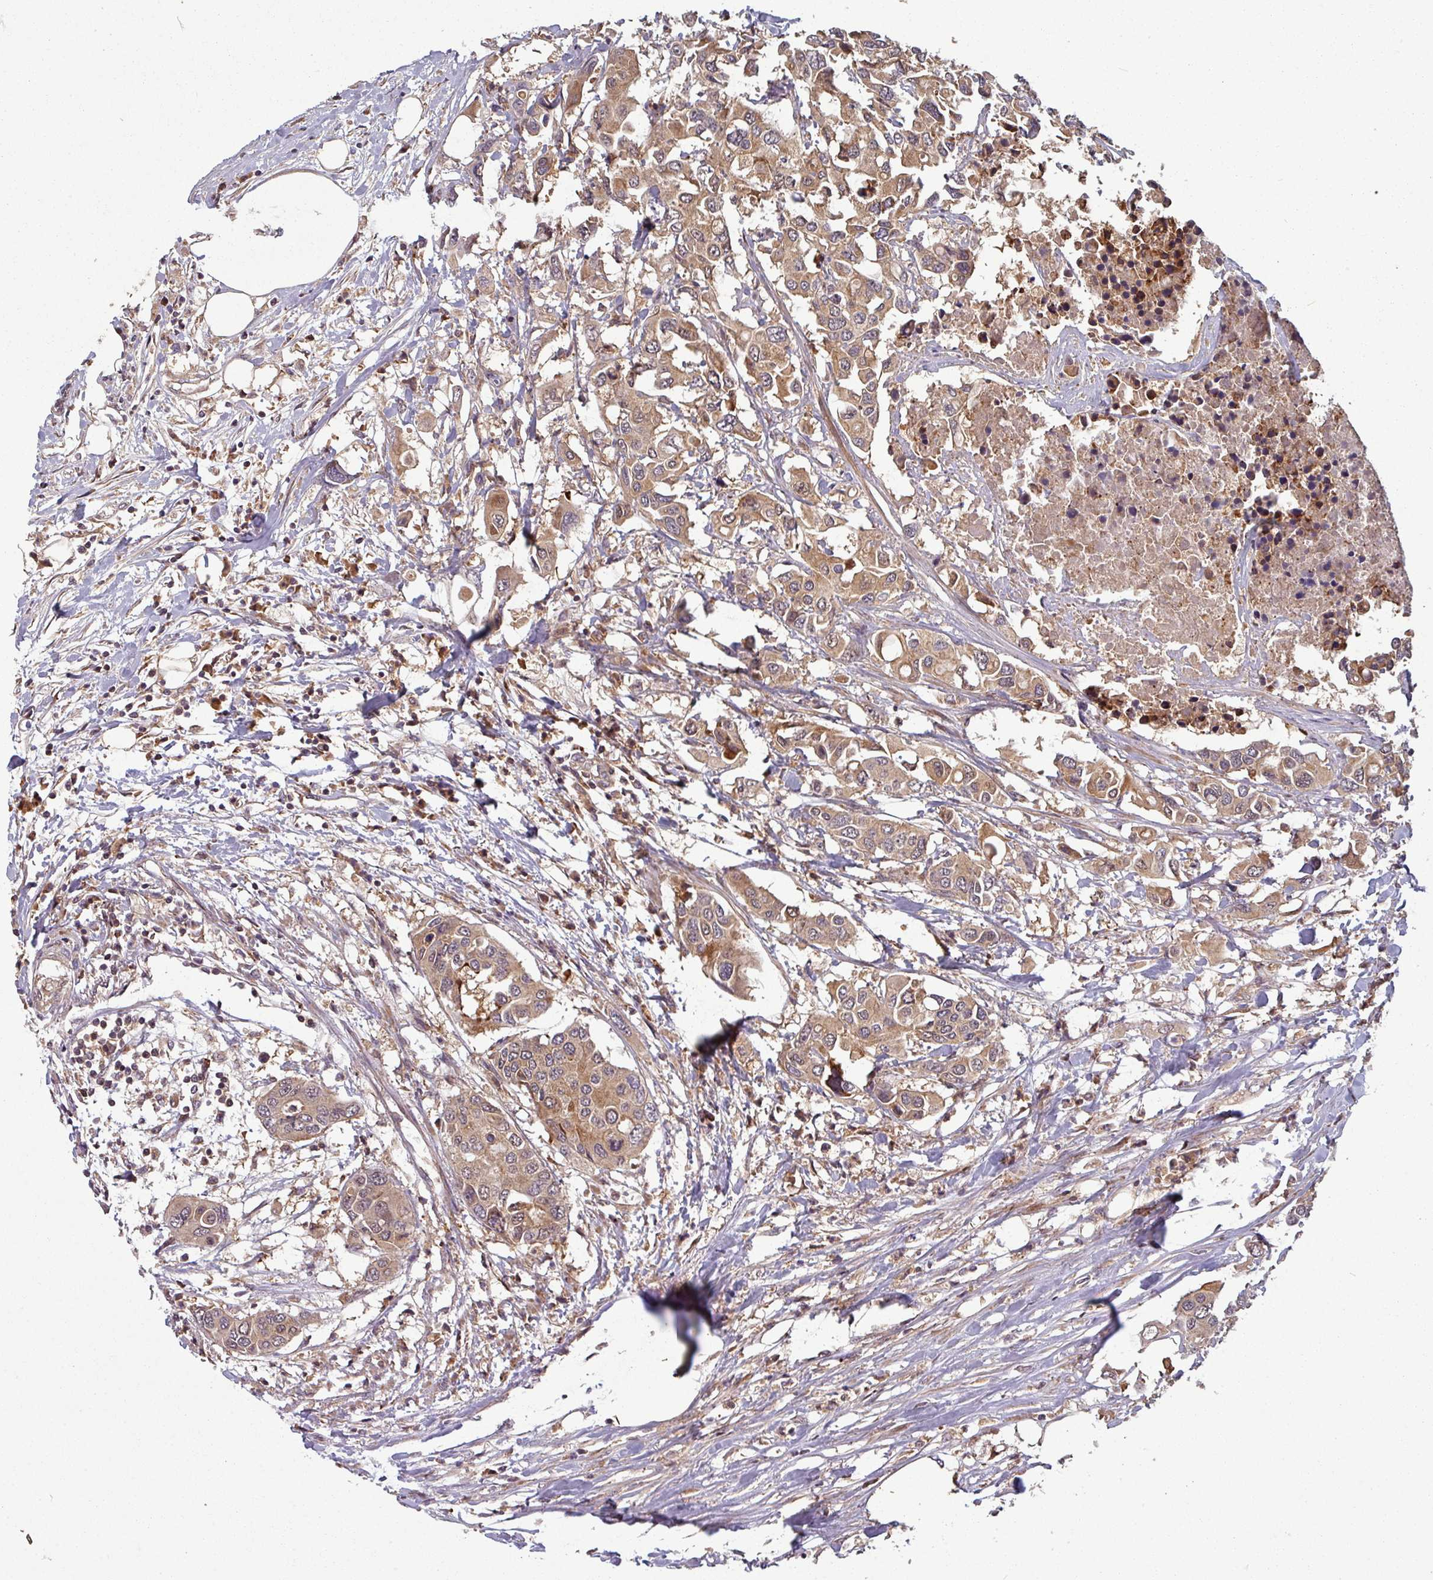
{"staining": {"intensity": "moderate", "quantity": ">75%", "location": "cytoplasmic/membranous"}, "tissue": "colorectal cancer", "cell_type": "Tumor cells", "image_type": "cancer", "snomed": [{"axis": "morphology", "description": "Adenocarcinoma, NOS"}, {"axis": "topography", "description": "Colon"}], "caption": "Colorectal cancer (adenocarcinoma) tissue exhibits moderate cytoplasmic/membranous expression in about >75% of tumor cells", "gene": "GSKIP", "patient": {"sex": "male", "age": 77}}